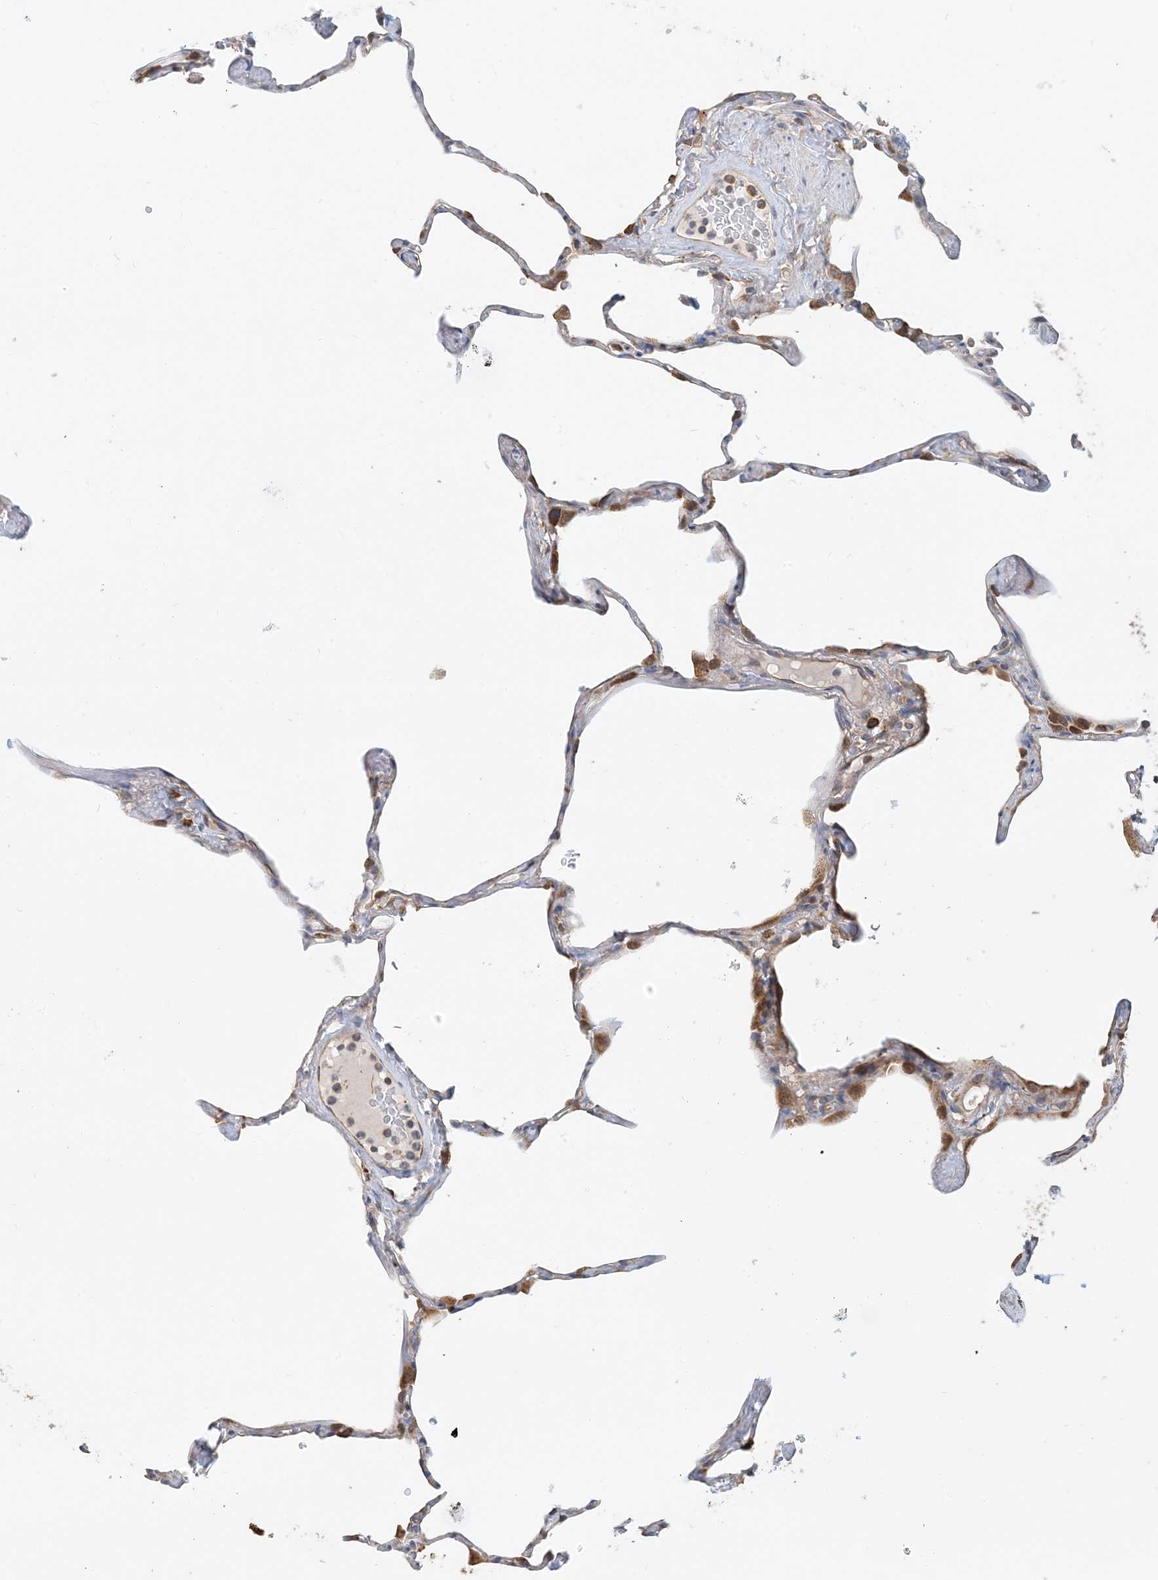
{"staining": {"intensity": "moderate", "quantity": "<25%", "location": "cytoplasmic/membranous"}, "tissue": "lung", "cell_type": "Alveolar cells", "image_type": "normal", "snomed": [{"axis": "morphology", "description": "Normal tissue, NOS"}, {"axis": "topography", "description": "Lung"}], "caption": "A micrograph of human lung stained for a protein shows moderate cytoplasmic/membranous brown staining in alveolar cells.", "gene": "HNMT", "patient": {"sex": "male", "age": 65}}